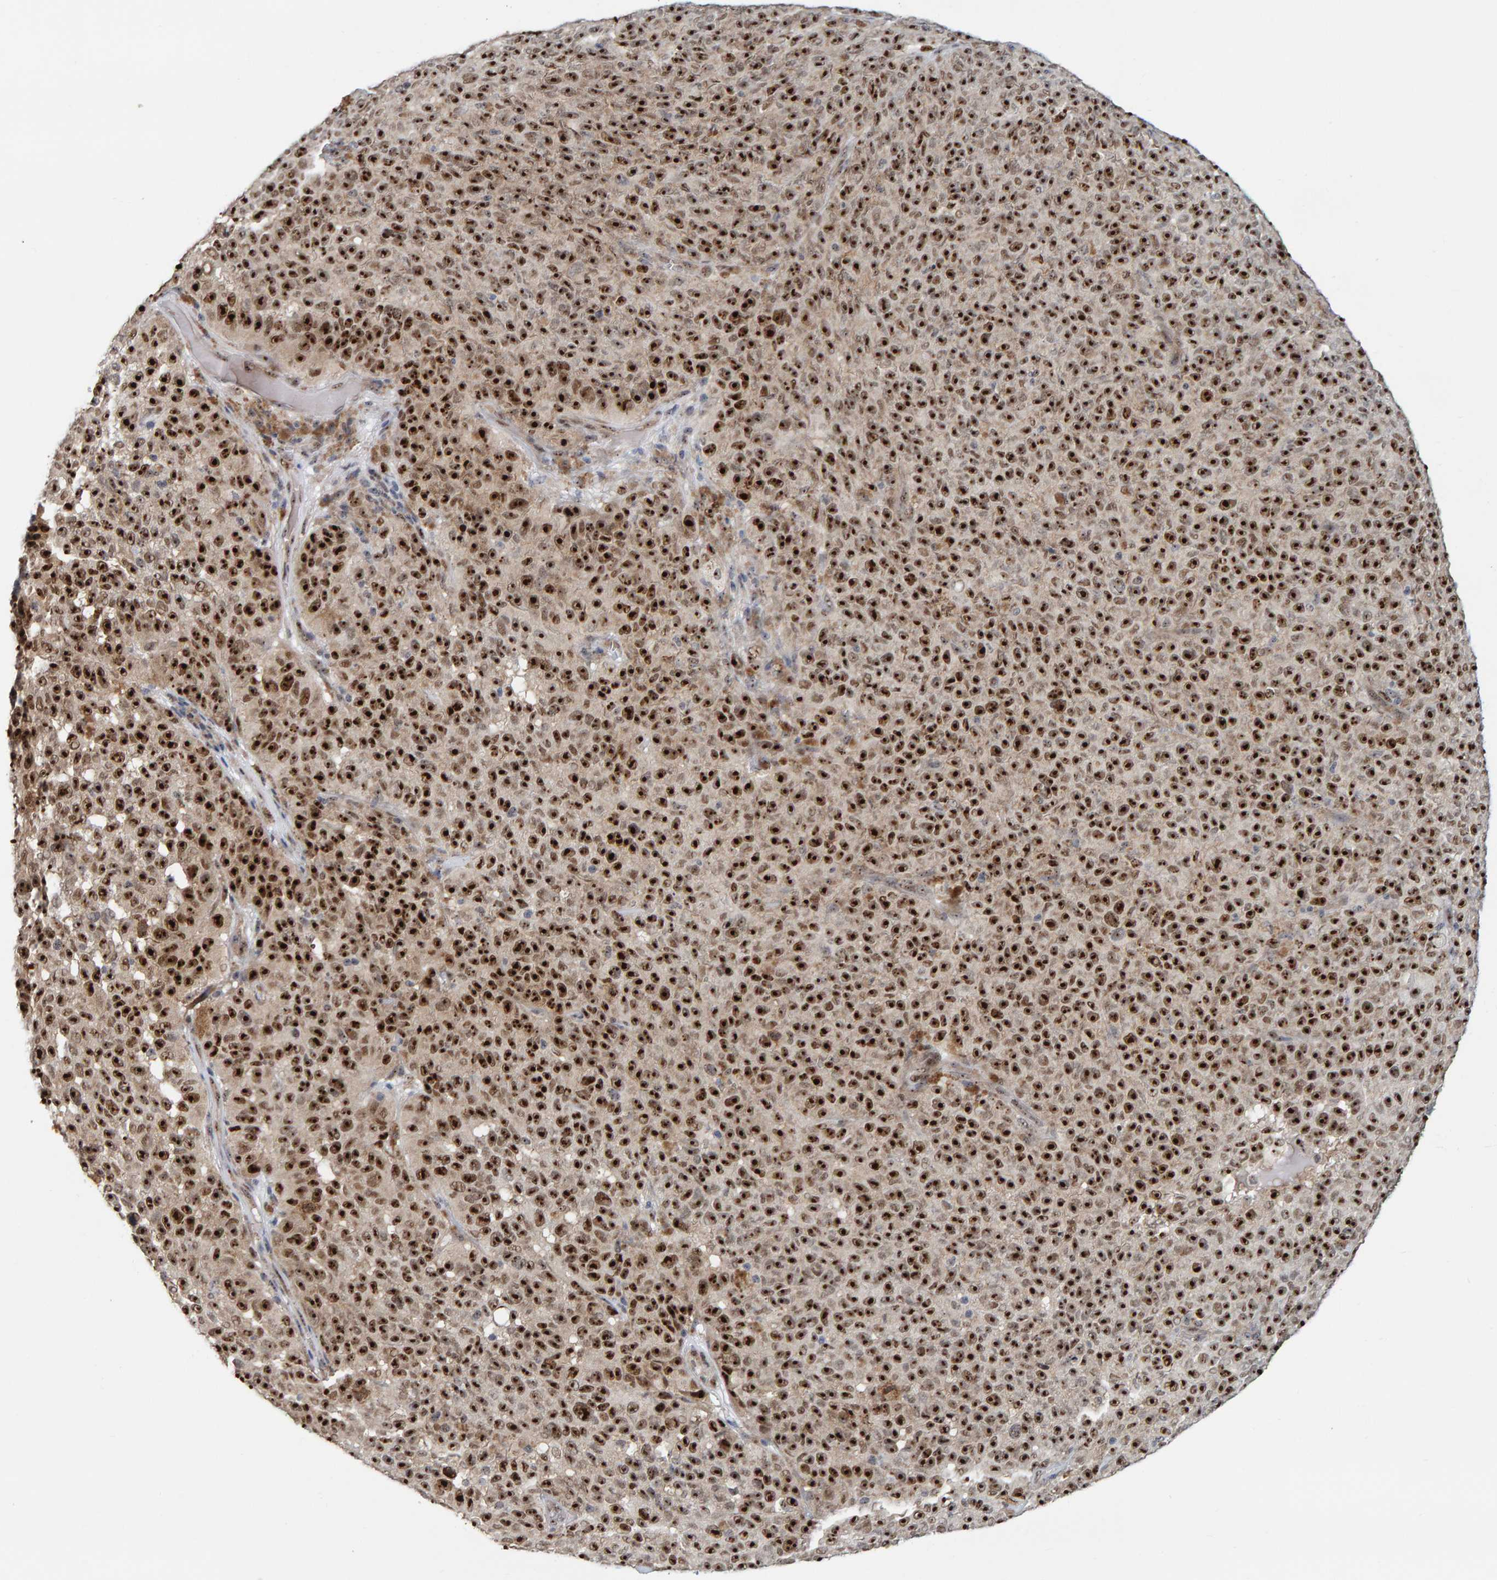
{"staining": {"intensity": "strong", "quantity": ">75%", "location": "nuclear"}, "tissue": "melanoma", "cell_type": "Tumor cells", "image_type": "cancer", "snomed": [{"axis": "morphology", "description": "Malignant melanoma, NOS"}, {"axis": "topography", "description": "Skin"}], "caption": "IHC staining of melanoma, which shows high levels of strong nuclear positivity in about >75% of tumor cells indicating strong nuclear protein staining. The staining was performed using DAB (3,3'-diaminobenzidine) (brown) for protein detection and nuclei were counterstained in hematoxylin (blue).", "gene": "POLR1E", "patient": {"sex": "female", "age": 82}}